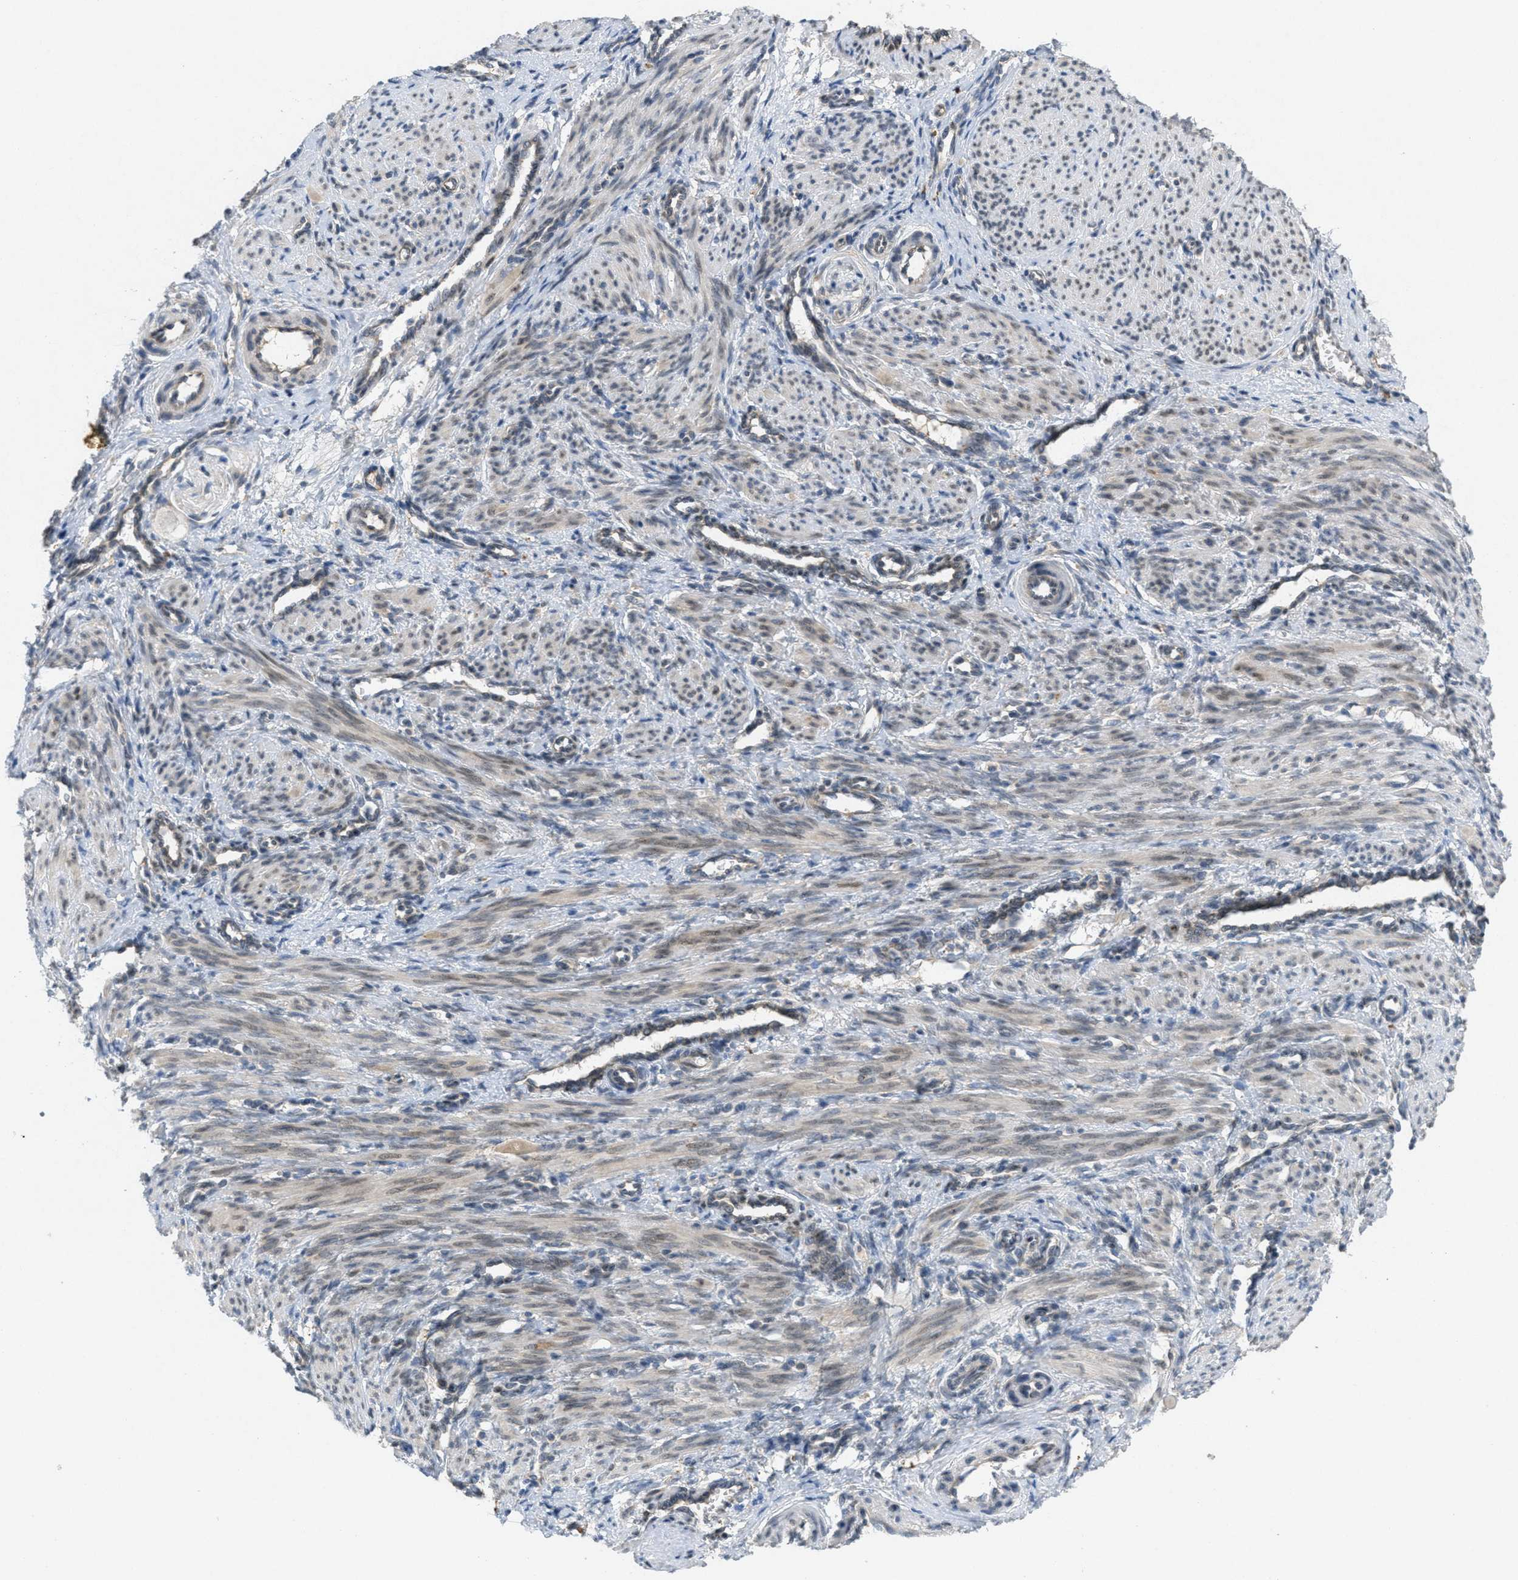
{"staining": {"intensity": "weak", "quantity": "25%-75%", "location": "cytoplasmic/membranous"}, "tissue": "smooth muscle", "cell_type": "Smooth muscle cells", "image_type": "normal", "snomed": [{"axis": "morphology", "description": "Normal tissue, NOS"}, {"axis": "topography", "description": "Endometrium"}], "caption": "High-power microscopy captured an immunohistochemistry image of unremarkable smooth muscle, revealing weak cytoplasmic/membranous staining in about 25%-75% of smooth muscle cells.", "gene": "SIGMAR1", "patient": {"sex": "female", "age": 33}}